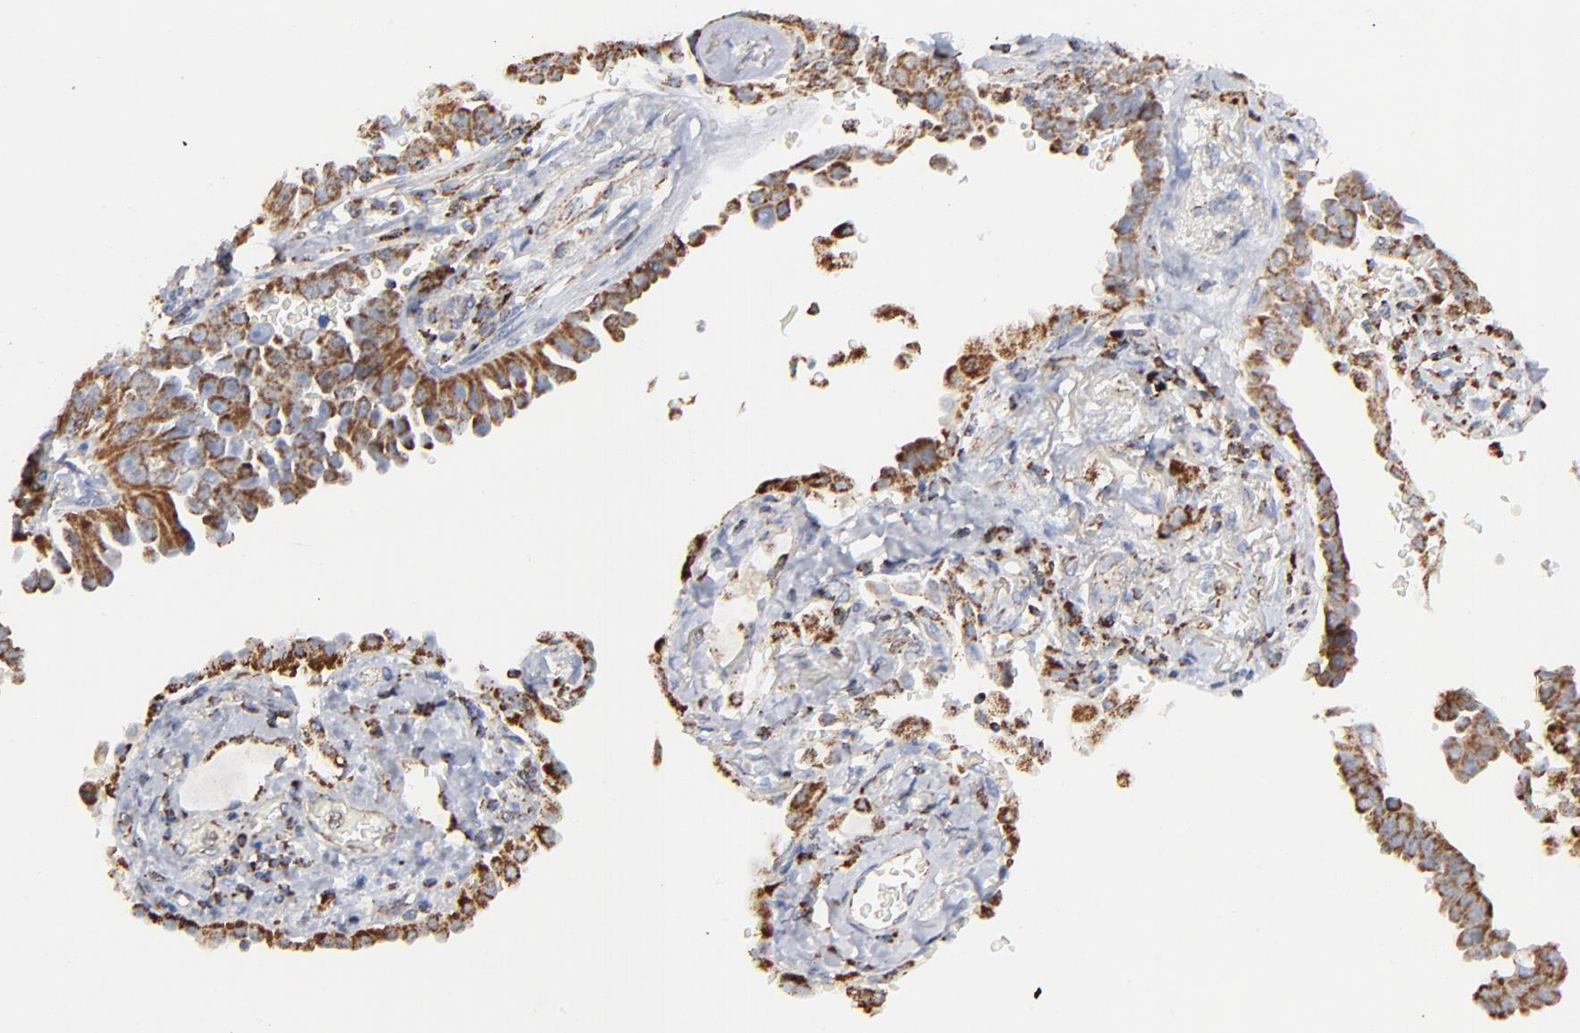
{"staining": {"intensity": "strong", "quantity": ">75%", "location": "cytoplasmic/membranous"}, "tissue": "lung cancer", "cell_type": "Tumor cells", "image_type": "cancer", "snomed": [{"axis": "morphology", "description": "Adenocarcinoma, NOS"}, {"axis": "topography", "description": "Lung"}], "caption": "IHC micrograph of human lung cancer (adenocarcinoma) stained for a protein (brown), which exhibits high levels of strong cytoplasmic/membranous staining in approximately >75% of tumor cells.", "gene": "ASB3", "patient": {"sex": "female", "age": 64}}